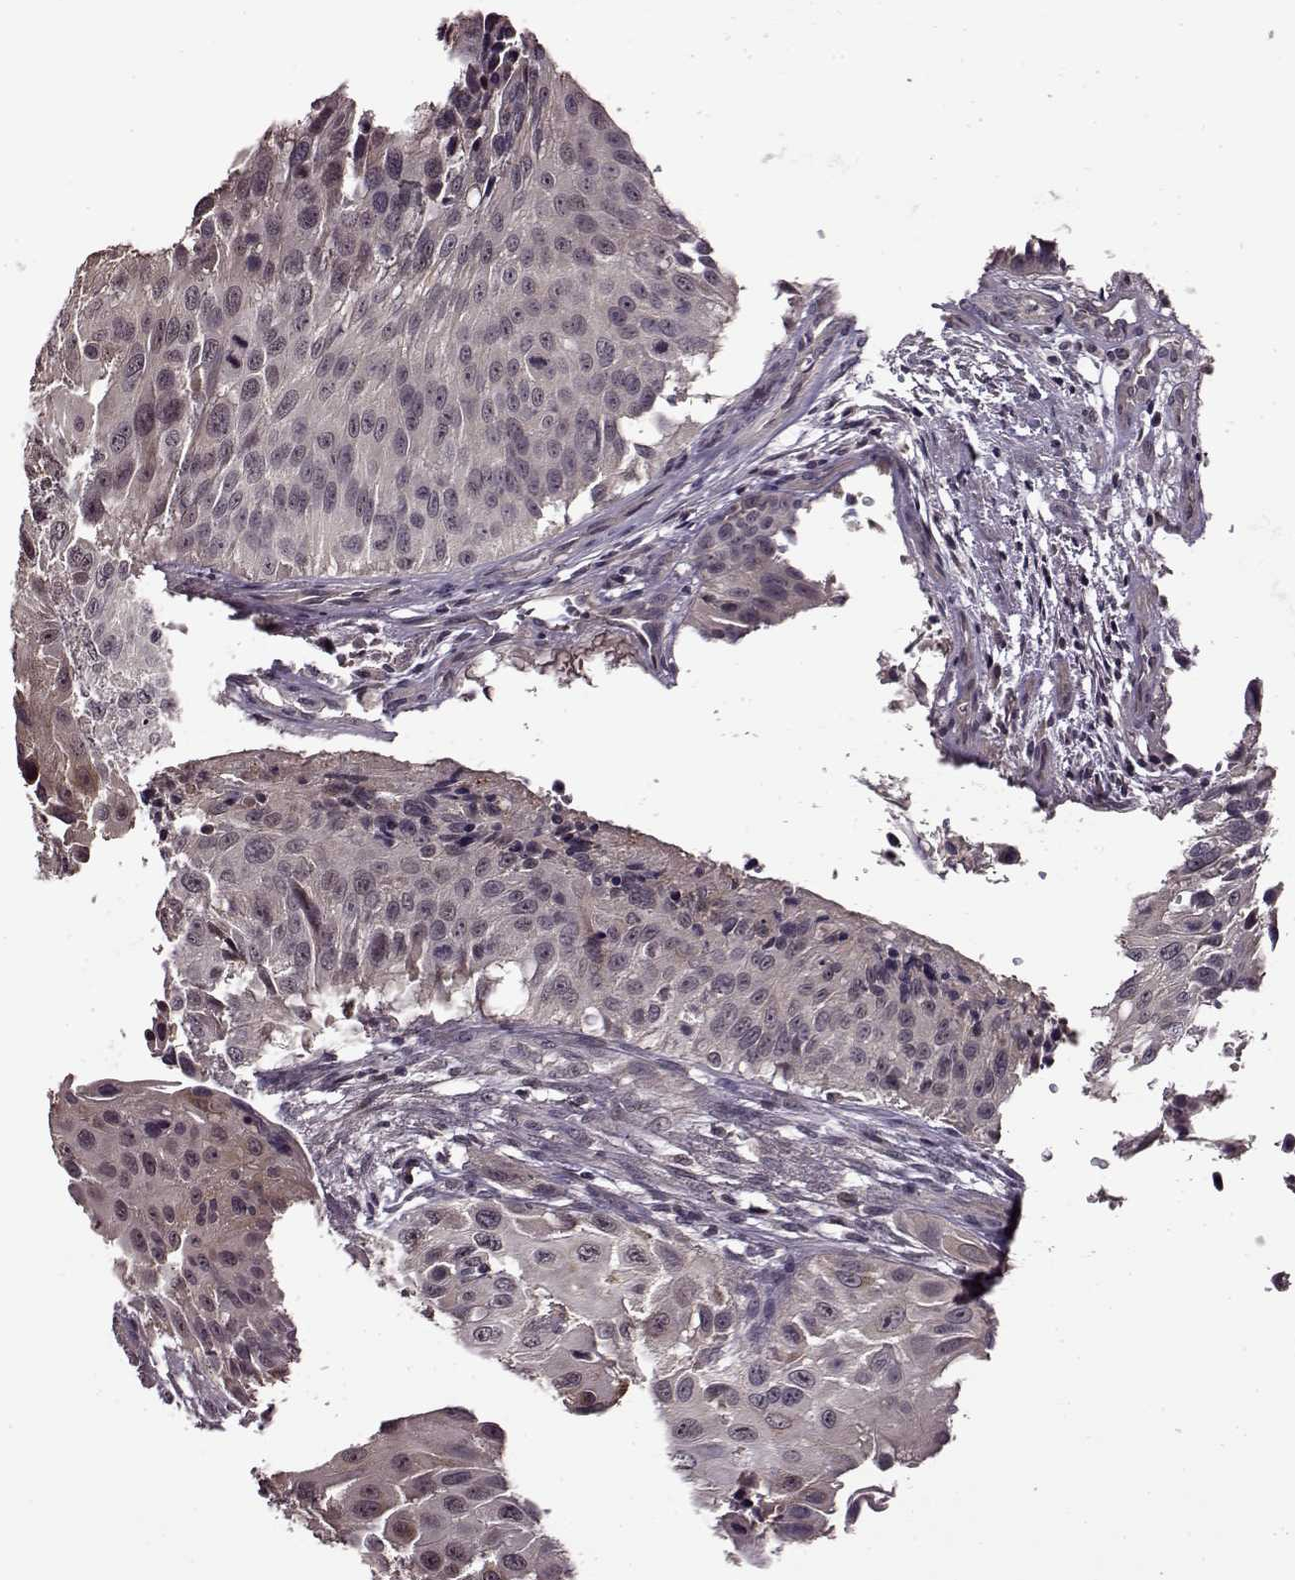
{"staining": {"intensity": "negative", "quantity": "none", "location": "none"}, "tissue": "urothelial cancer", "cell_type": "Tumor cells", "image_type": "cancer", "snomed": [{"axis": "morphology", "description": "Urothelial carcinoma, NOS"}, {"axis": "topography", "description": "Urinary bladder"}], "caption": "This photomicrograph is of urothelial cancer stained with IHC to label a protein in brown with the nuclei are counter-stained blue. There is no staining in tumor cells.", "gene": "MAIP1", "patient": {"sex": "male", "age": 55}}